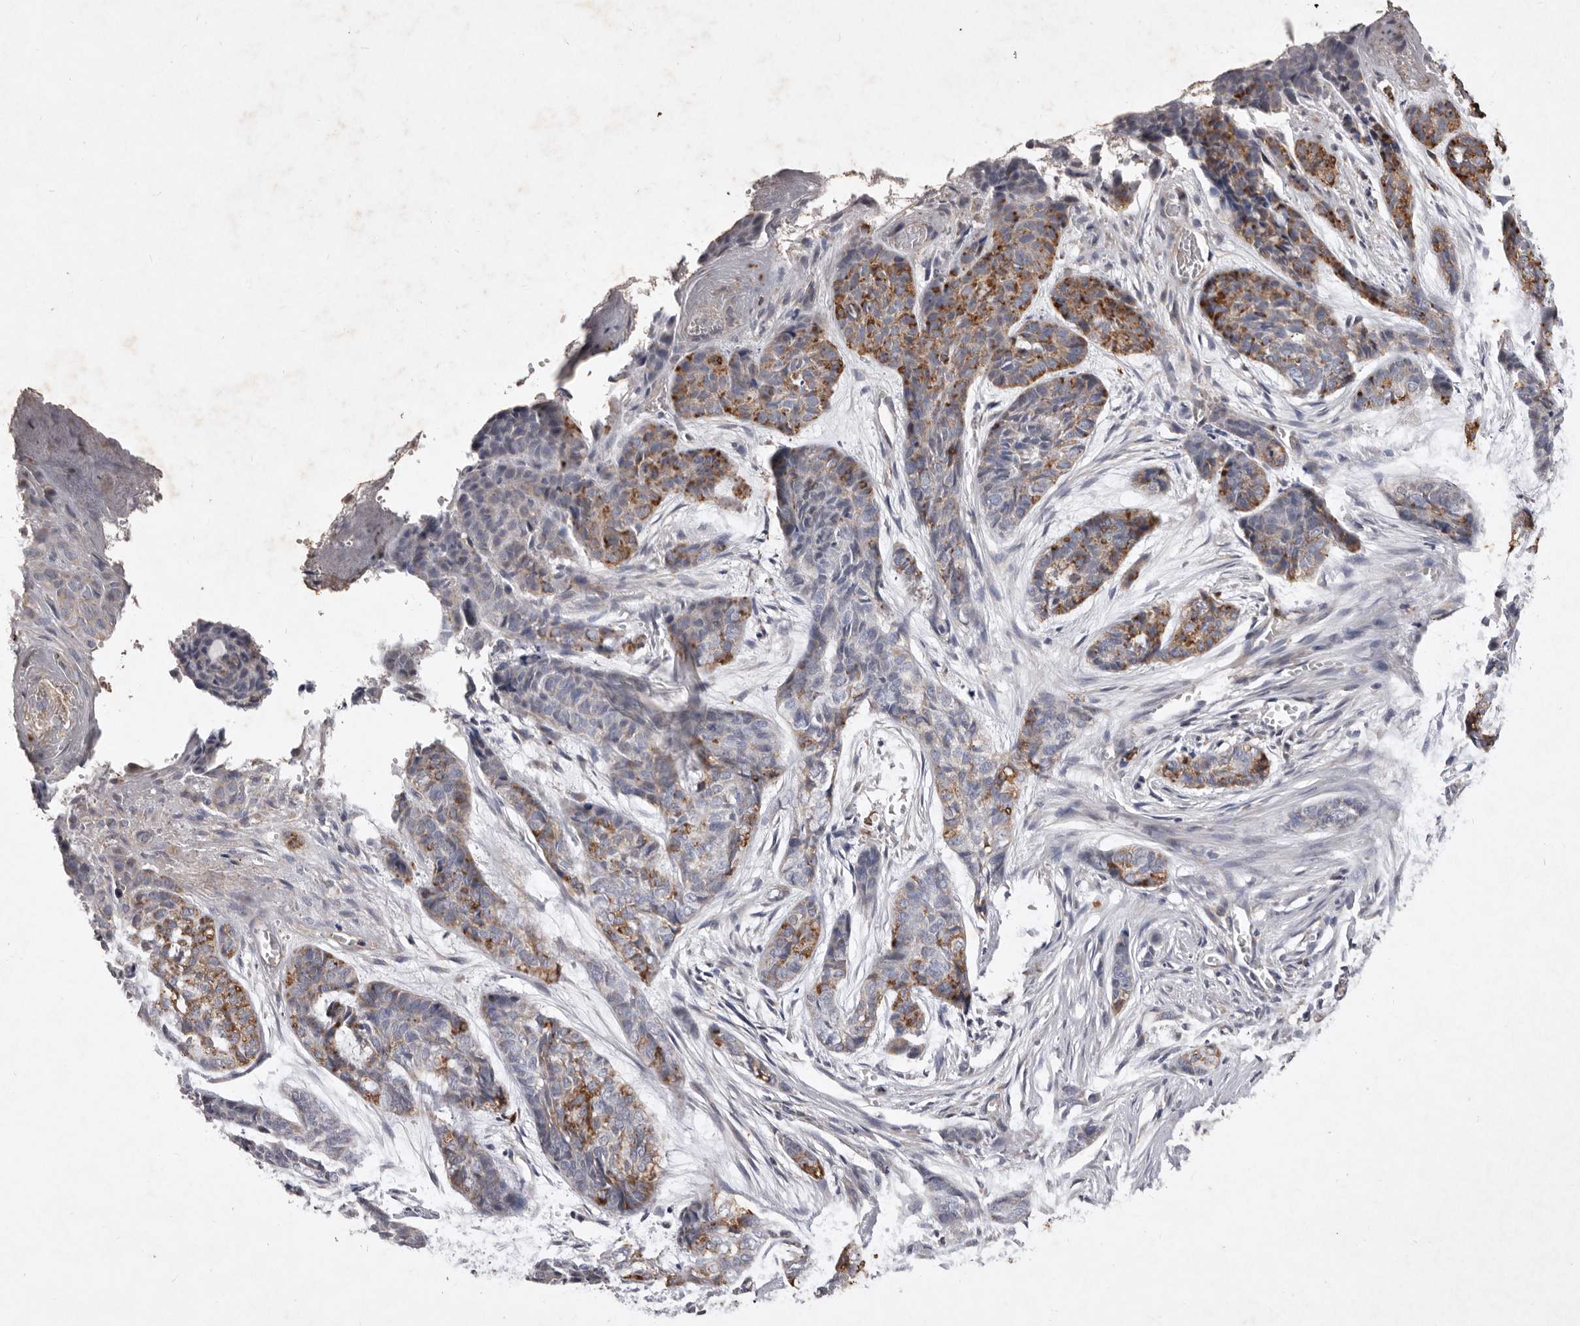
{"staining": {"intensity": "moderate", "quantity": "25%-75%", "location": "cytoplasmic/membranous"}, "tissue": "skin cancer", "cell_type": "Tumor cells", "image_type": "cancer", "snomed": [{"axis": "morphology", "description": "Basal cell carcinoma"}, {"axis": "topography", "description": "Skin"}], "caption": "Approximately 25%-75% of tumor cells in basal cell carcinoma (skin) show moderate cytoplasmic/membranous protein staining as visualized by brown immunohistochemical staining.", "gene": "CXCL14", "patient": {"sex": "female", "age": 64}}